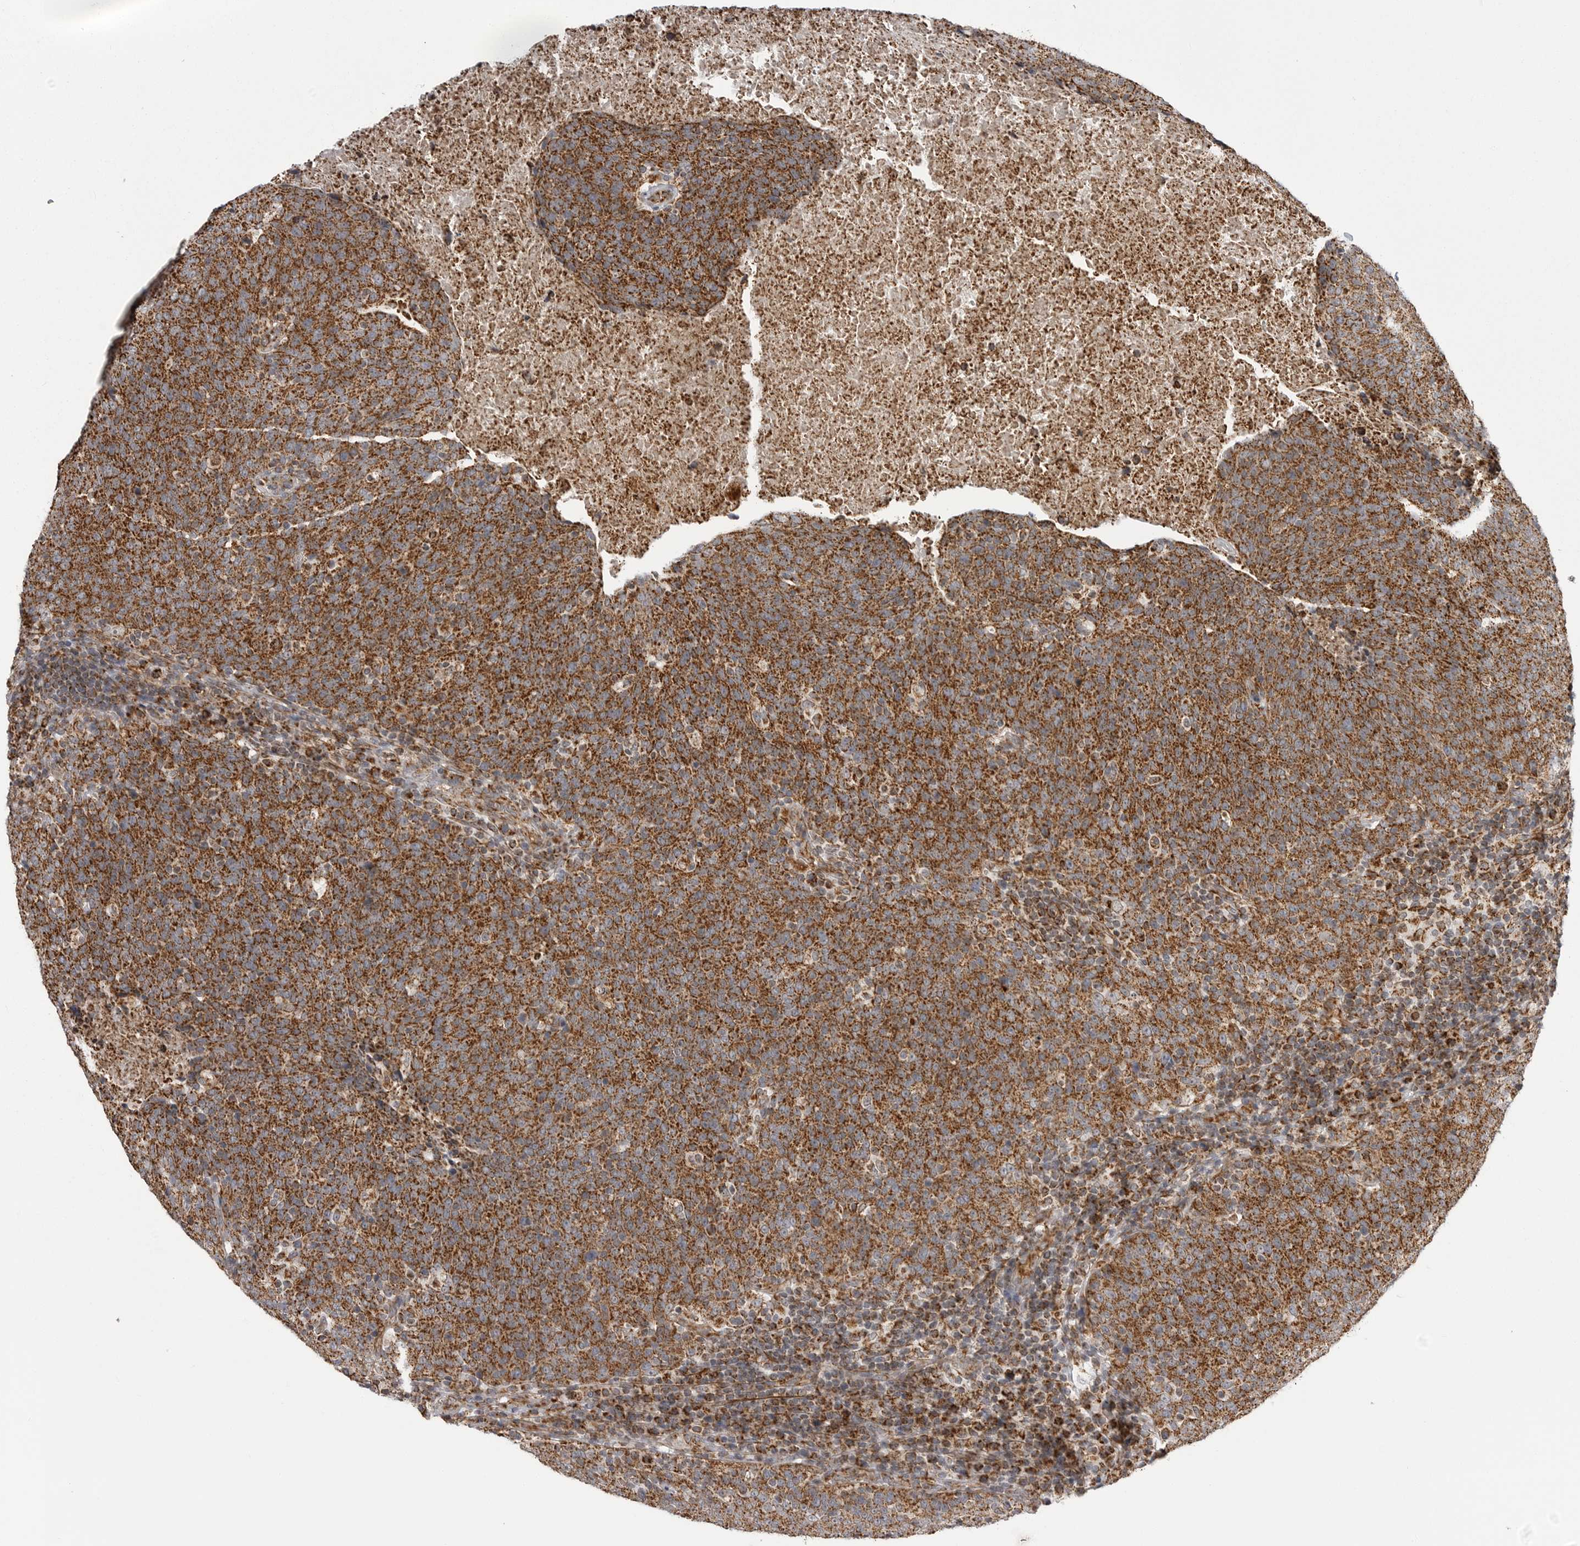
{"staining": {"intensity": "strong", "quantity": ">75%", "location": "cytoplasmic/membranous"}, "tissue": "head and neck cancer", "cell_type": "Tumor cells", "image_type": "cancer", "snomed": [{"axis": "morphology", "description": "Squamous cell carcinoma, NOS"}, {"axis": "morphology", "description": "Squamous cell carcinoma, metastatic, NOS"}, {"axis": "topography", "description": "Lymph node"}, {"axis": "topography", "description": "Head-Neck"}], "caption": "The micrograph displays staining of head and neck cancer (squamous cell carcinoma), revealing strong cytoplasmic/membranous protein staining (brown color) within tumor cells. (DAB (3,3'-diaminobenzidine) IHC, brown staining for protein, blue staining for nuclei).", "gene": "FH", "patient": {"sex": "male", "age": 62}}